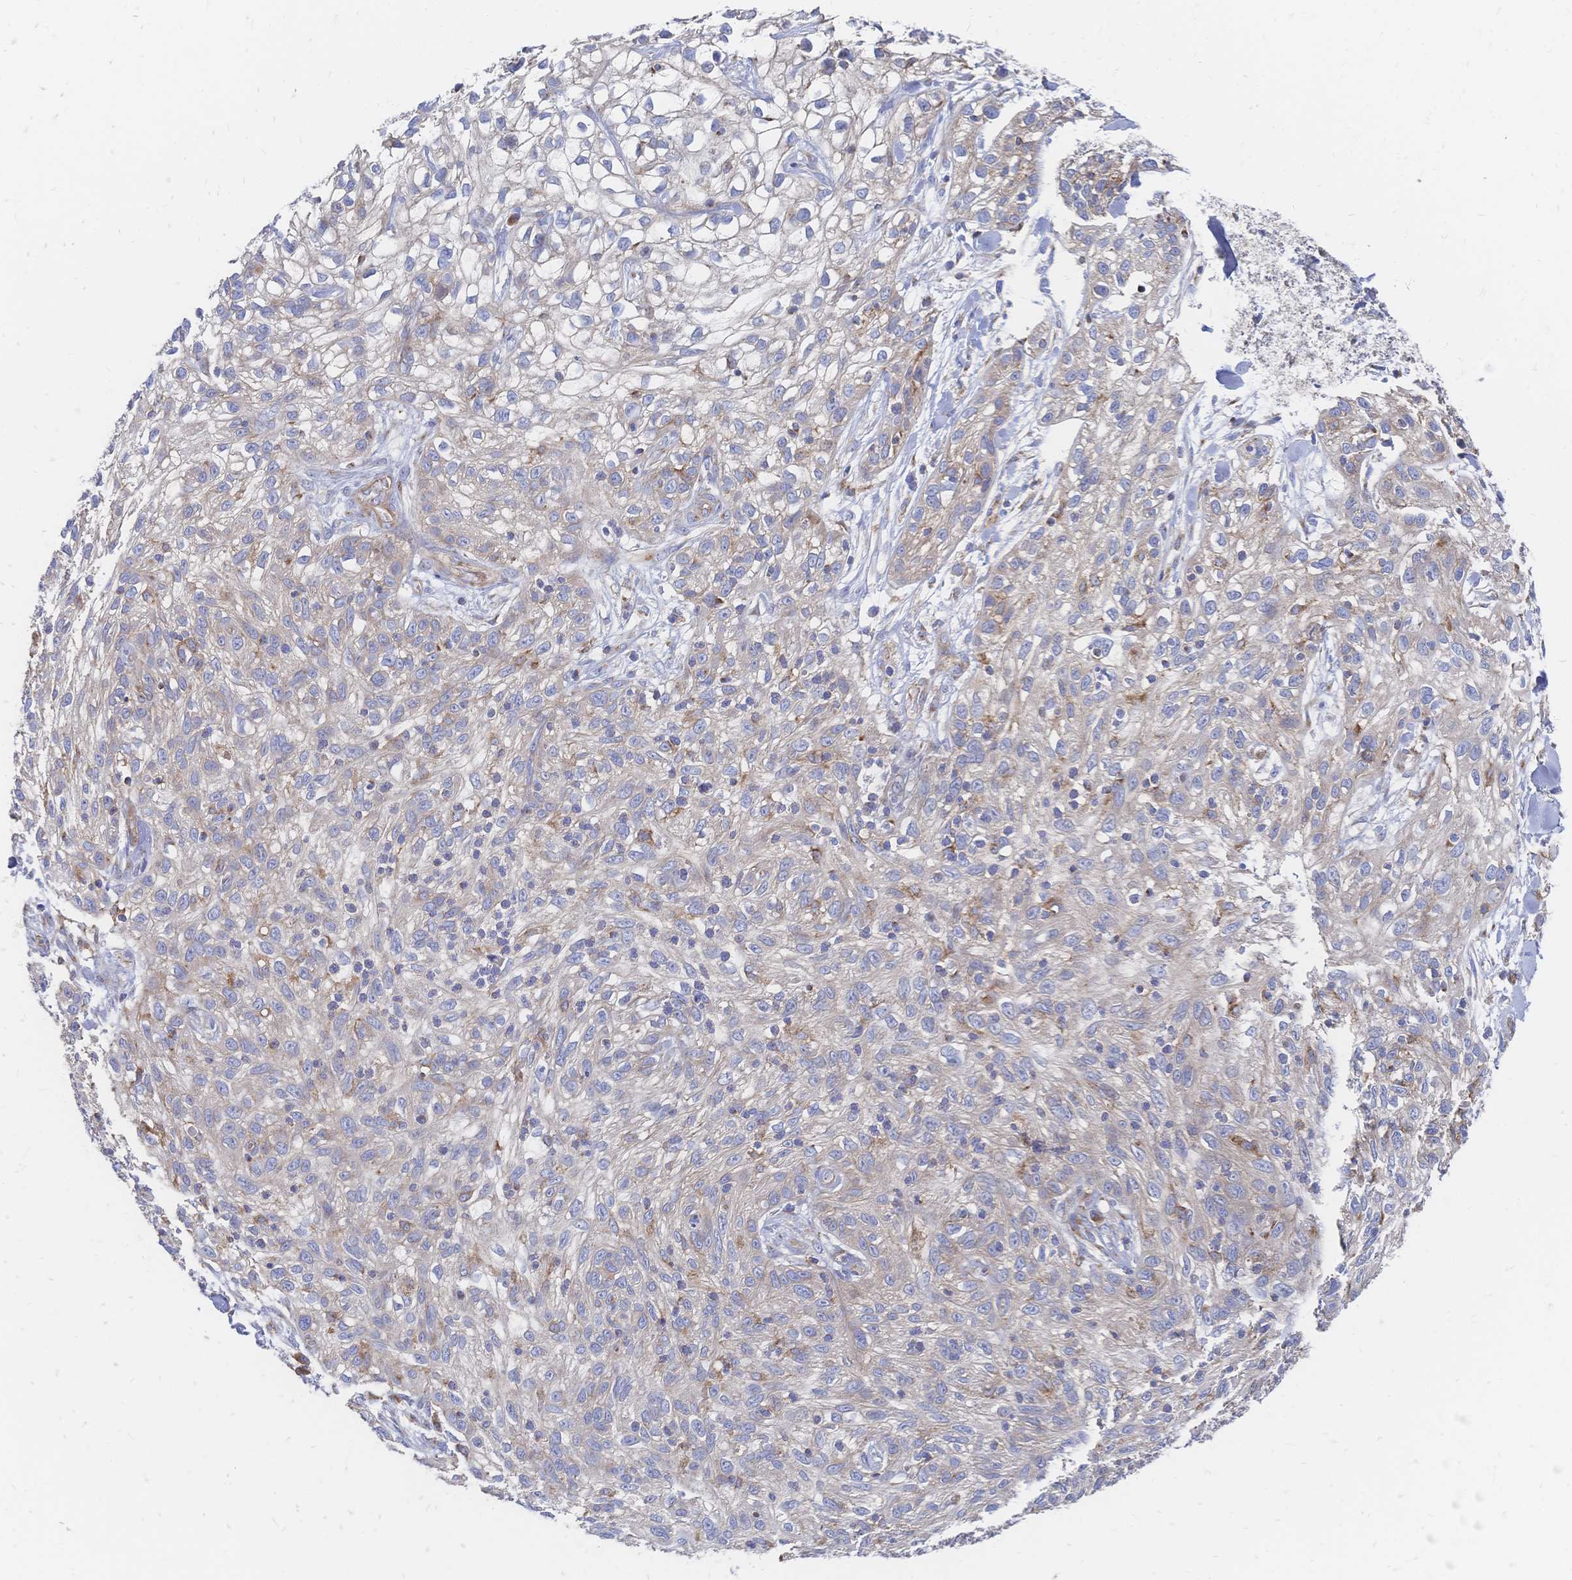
{"staining": {"intensity": "negative", "quantity": "none", "location": "none"}, "tissue": "skin cancer", "cell_type": "Tumor cells", "image_type": "cancer", "snomed": [{"axis": "morphology", "description": "Squamous cell carcinoma, NOS"}, {"axis": "topography", "description": "Skin"}], "caption": "A high-resolution histopathology image shows IHC staining of skin squamous cell carcinoma, which demonstrates no significant staining in tumor cells.", "gene": "SORBS1", "patient": {"sex": "male", "age": 82}}